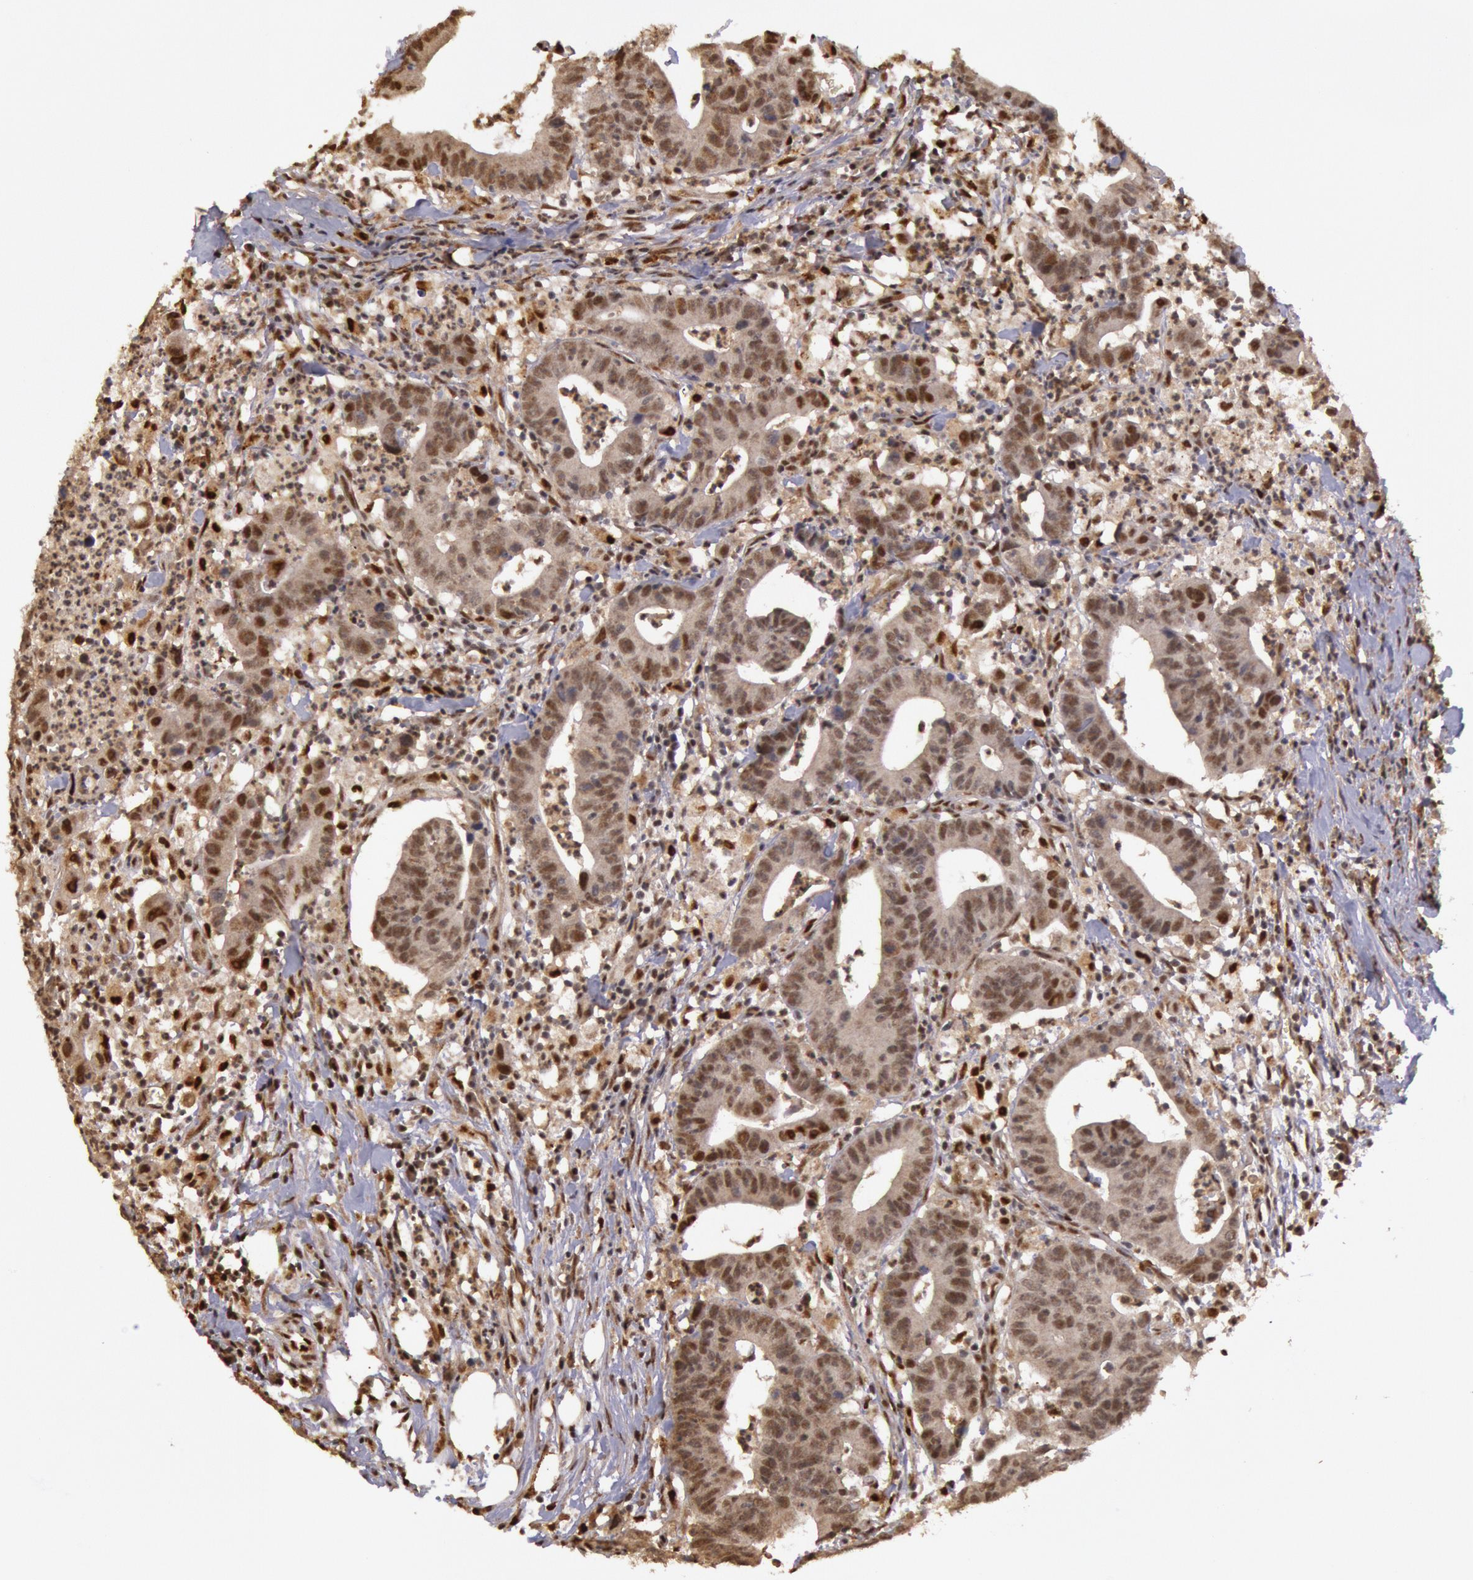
{"staining": {"intensity": "weak", "quantity": ">75%", "location": "nuclear"}, "tissue": "colorectal cancer", "cell_type": "Tumor cells", "image_type": "cancer", "snomed": [{"axis": "morphology", "description": "Adenocarcinoma, NOS"}, {"axis": "topography", "description": "Colon"}], "caption": "An image showing weak nuclear positivity in approximately >75% of tumor cells in colorectal cancer (adenocarcinoma), as visualized by brown immunohistochemical staining.", "gene": "LIG4", "patient": {"sex": "male", "age": 55}}